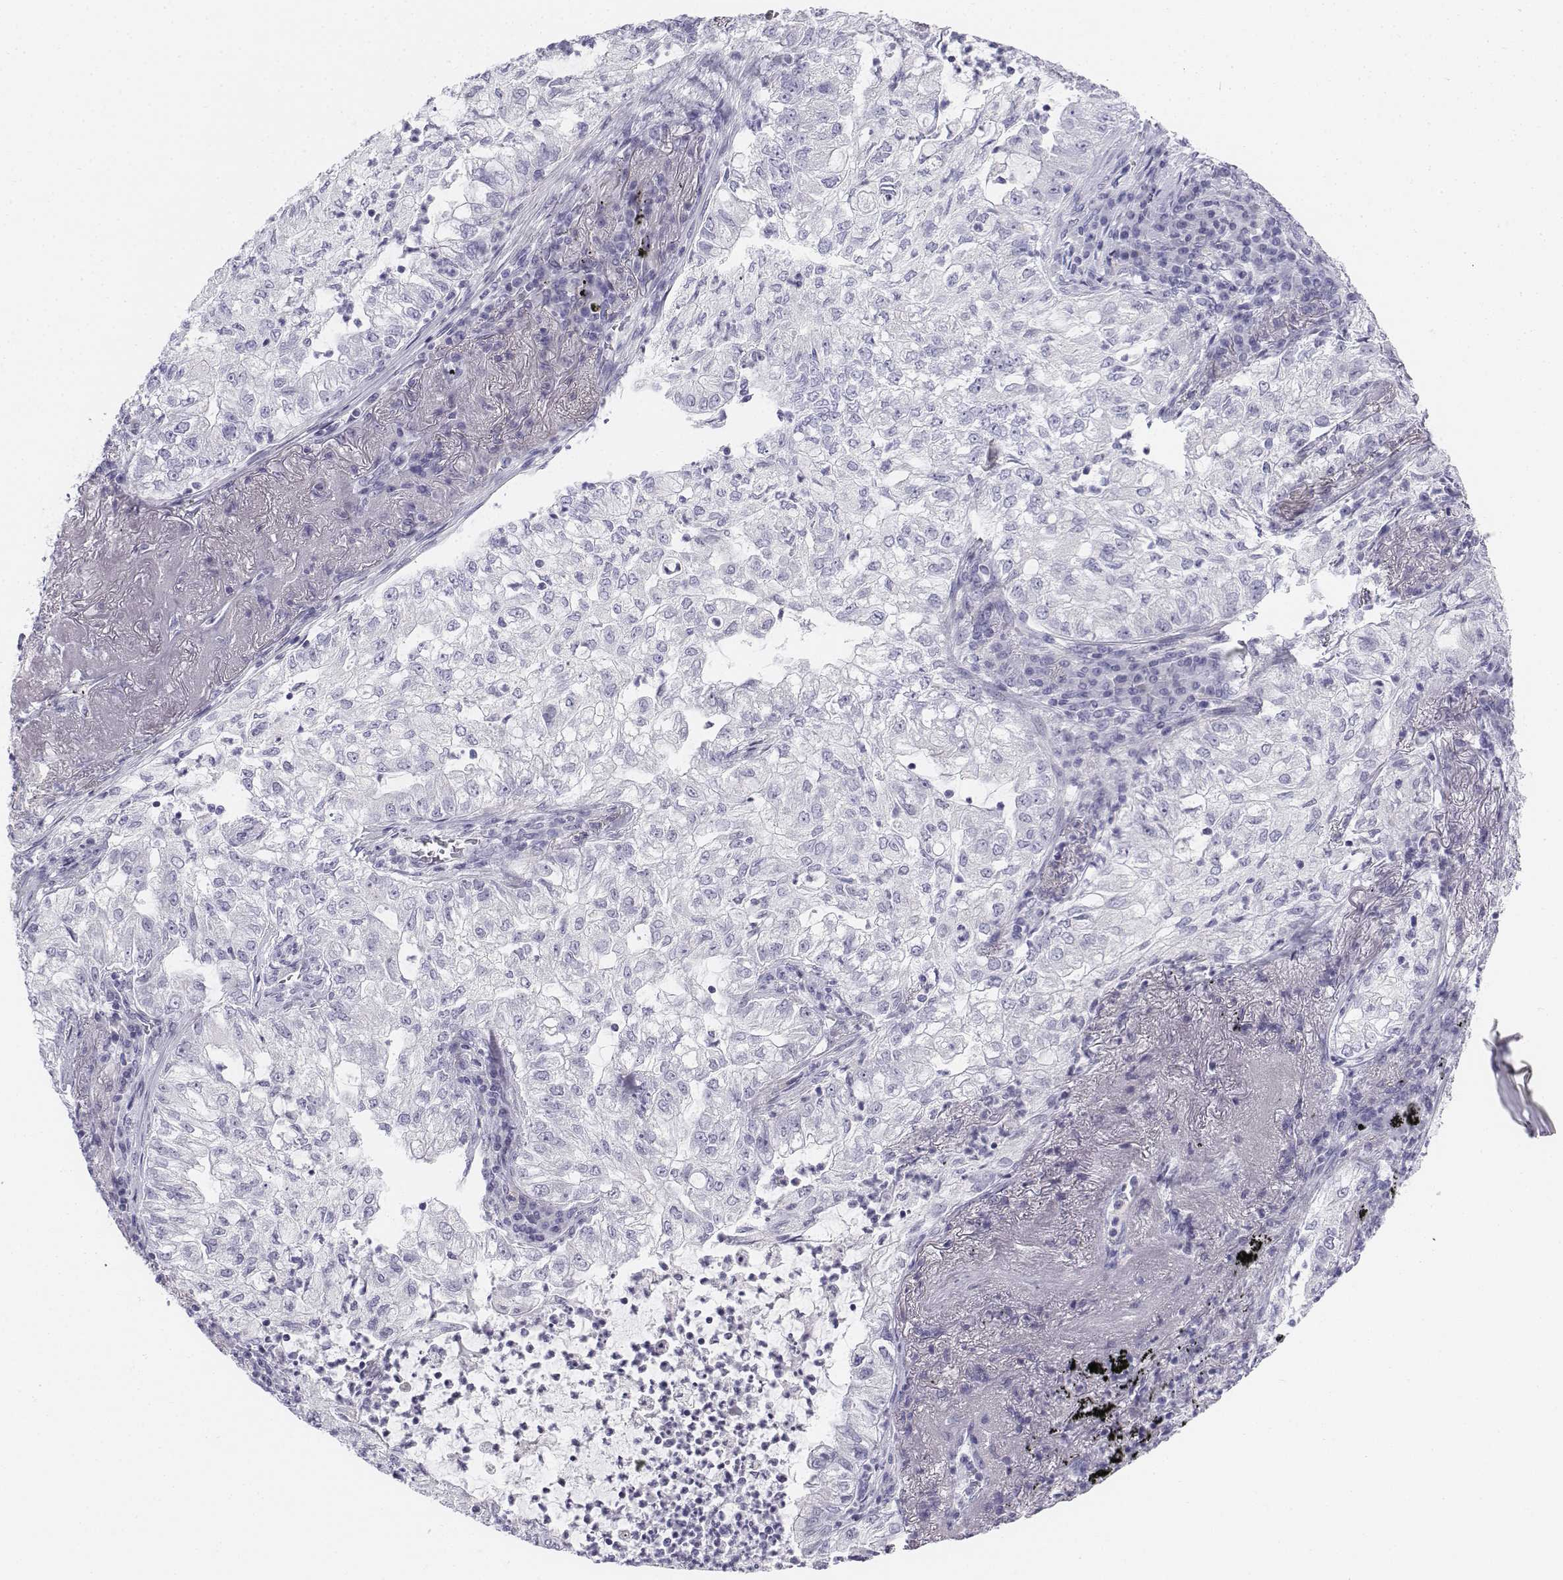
{"staining": {"intensity": "negative", "quantity": "none", "location": "none"}, "tissue": "lung cancer", "cell_type": "Tumor cells", "image_type": "cancer", "snomed": [{"axis": "morphology", "description": "Adenocarcinoma, NOS"}, {"axis": "topography", "description": "Lung"}], "caption": "High magnification brightfield microscopy of lung cancer (adenocarcinoma) stained with DAB (3,3'-diaminobenzidine) (brown) and counterstained with hematoxylin (blue): tumor cells show no significant expression.", "gene": "TH", "patient": {"sex": "female", "age": 73}}